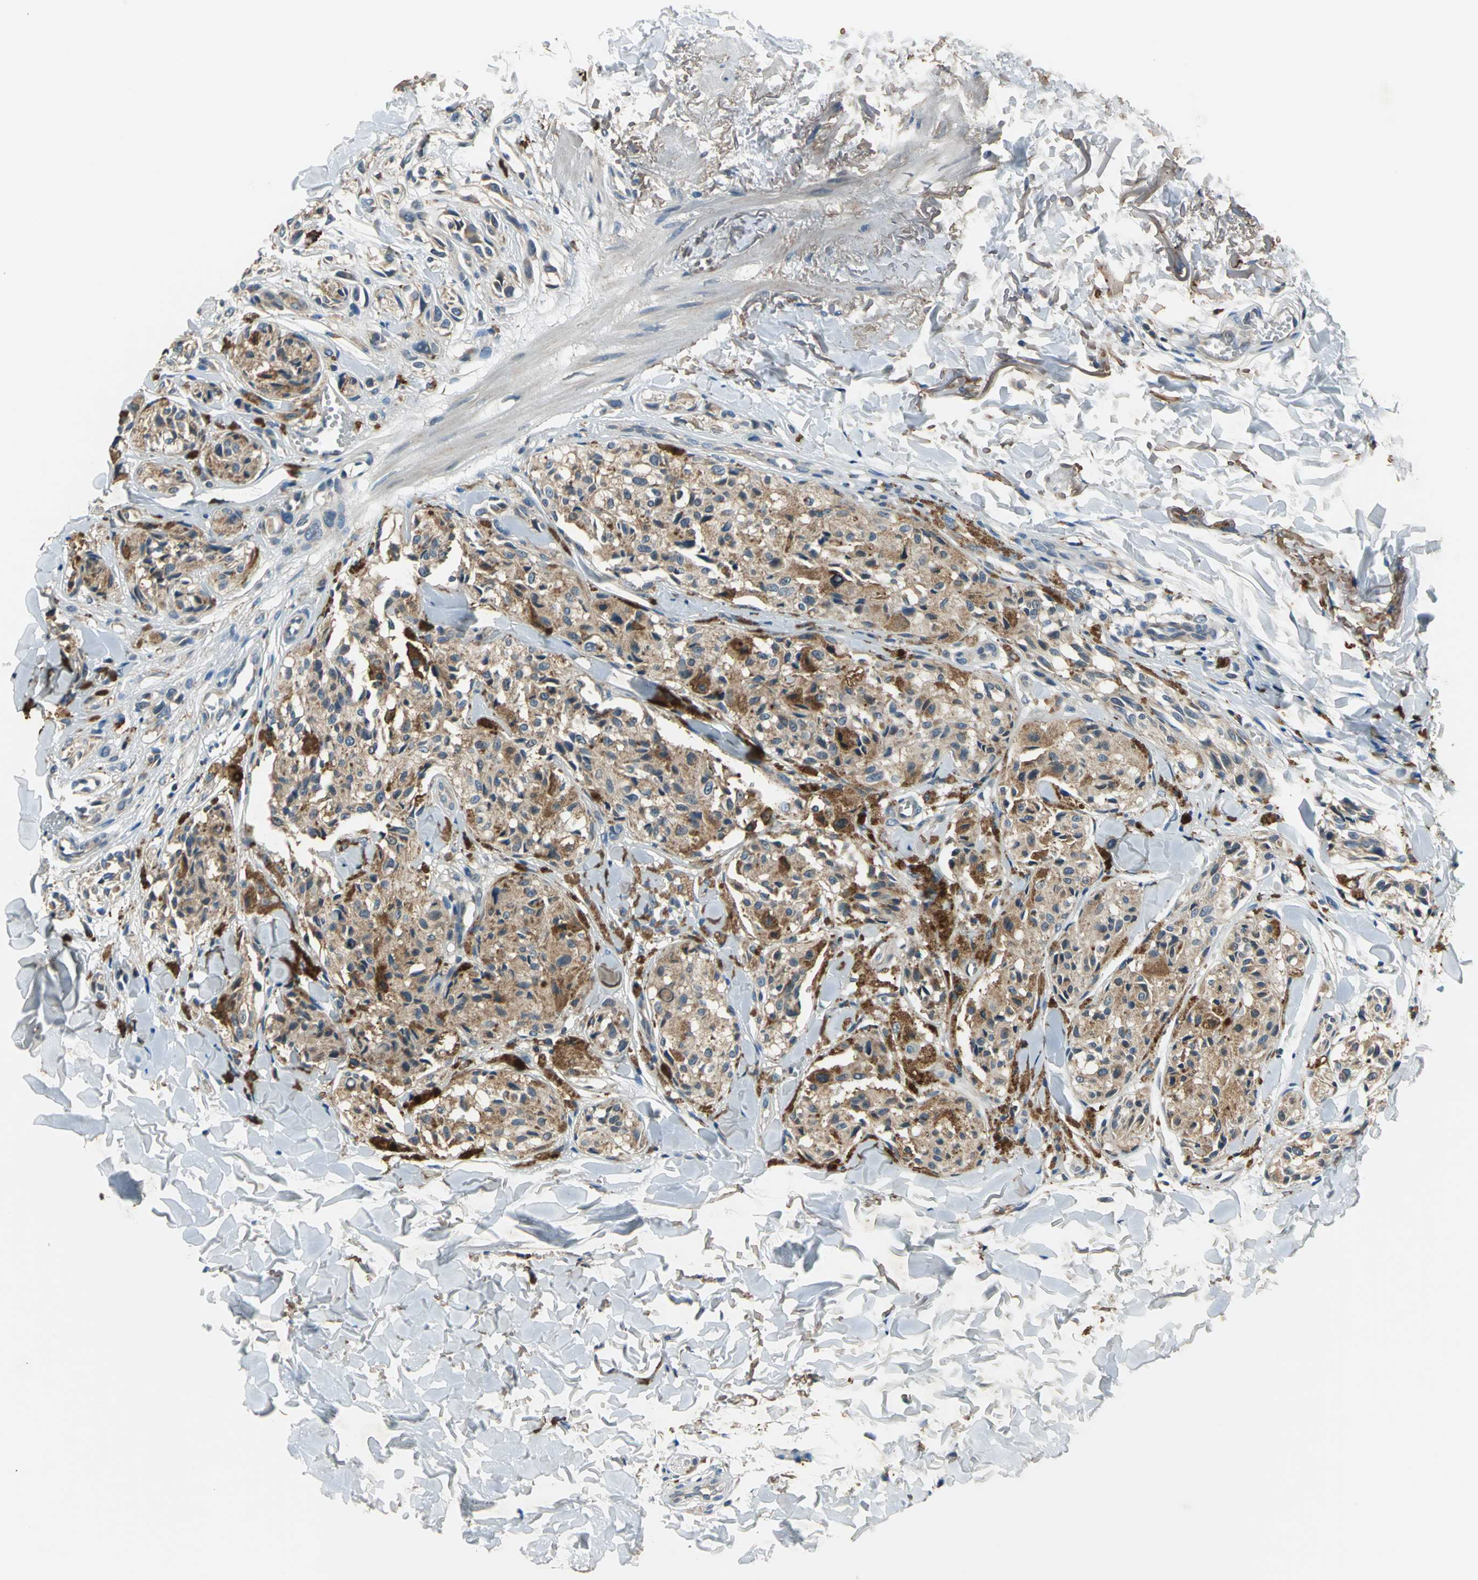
{"staining": {"intensity": "moderate", "quantity": ">75%", "location": "cytoplasmic/membranous"}, "tissue": "melanoma", "cell_type": "Tumor cells", "image_type": "cancer", "snomed": [{"axis": "morphology", "description": "Malignant melanoma, Metastatic site"}, {"axis": "topography", "description": "Skin"}], "caption": "This micrograph shows immunohistochemistry (IHC) staining of human melanoma, with medium moderate cytoplasmic/membranous staining in approximately >75% of tumor cells.", "gene": "TRAK1", "patient": {"sex": "female", "age": 66}}